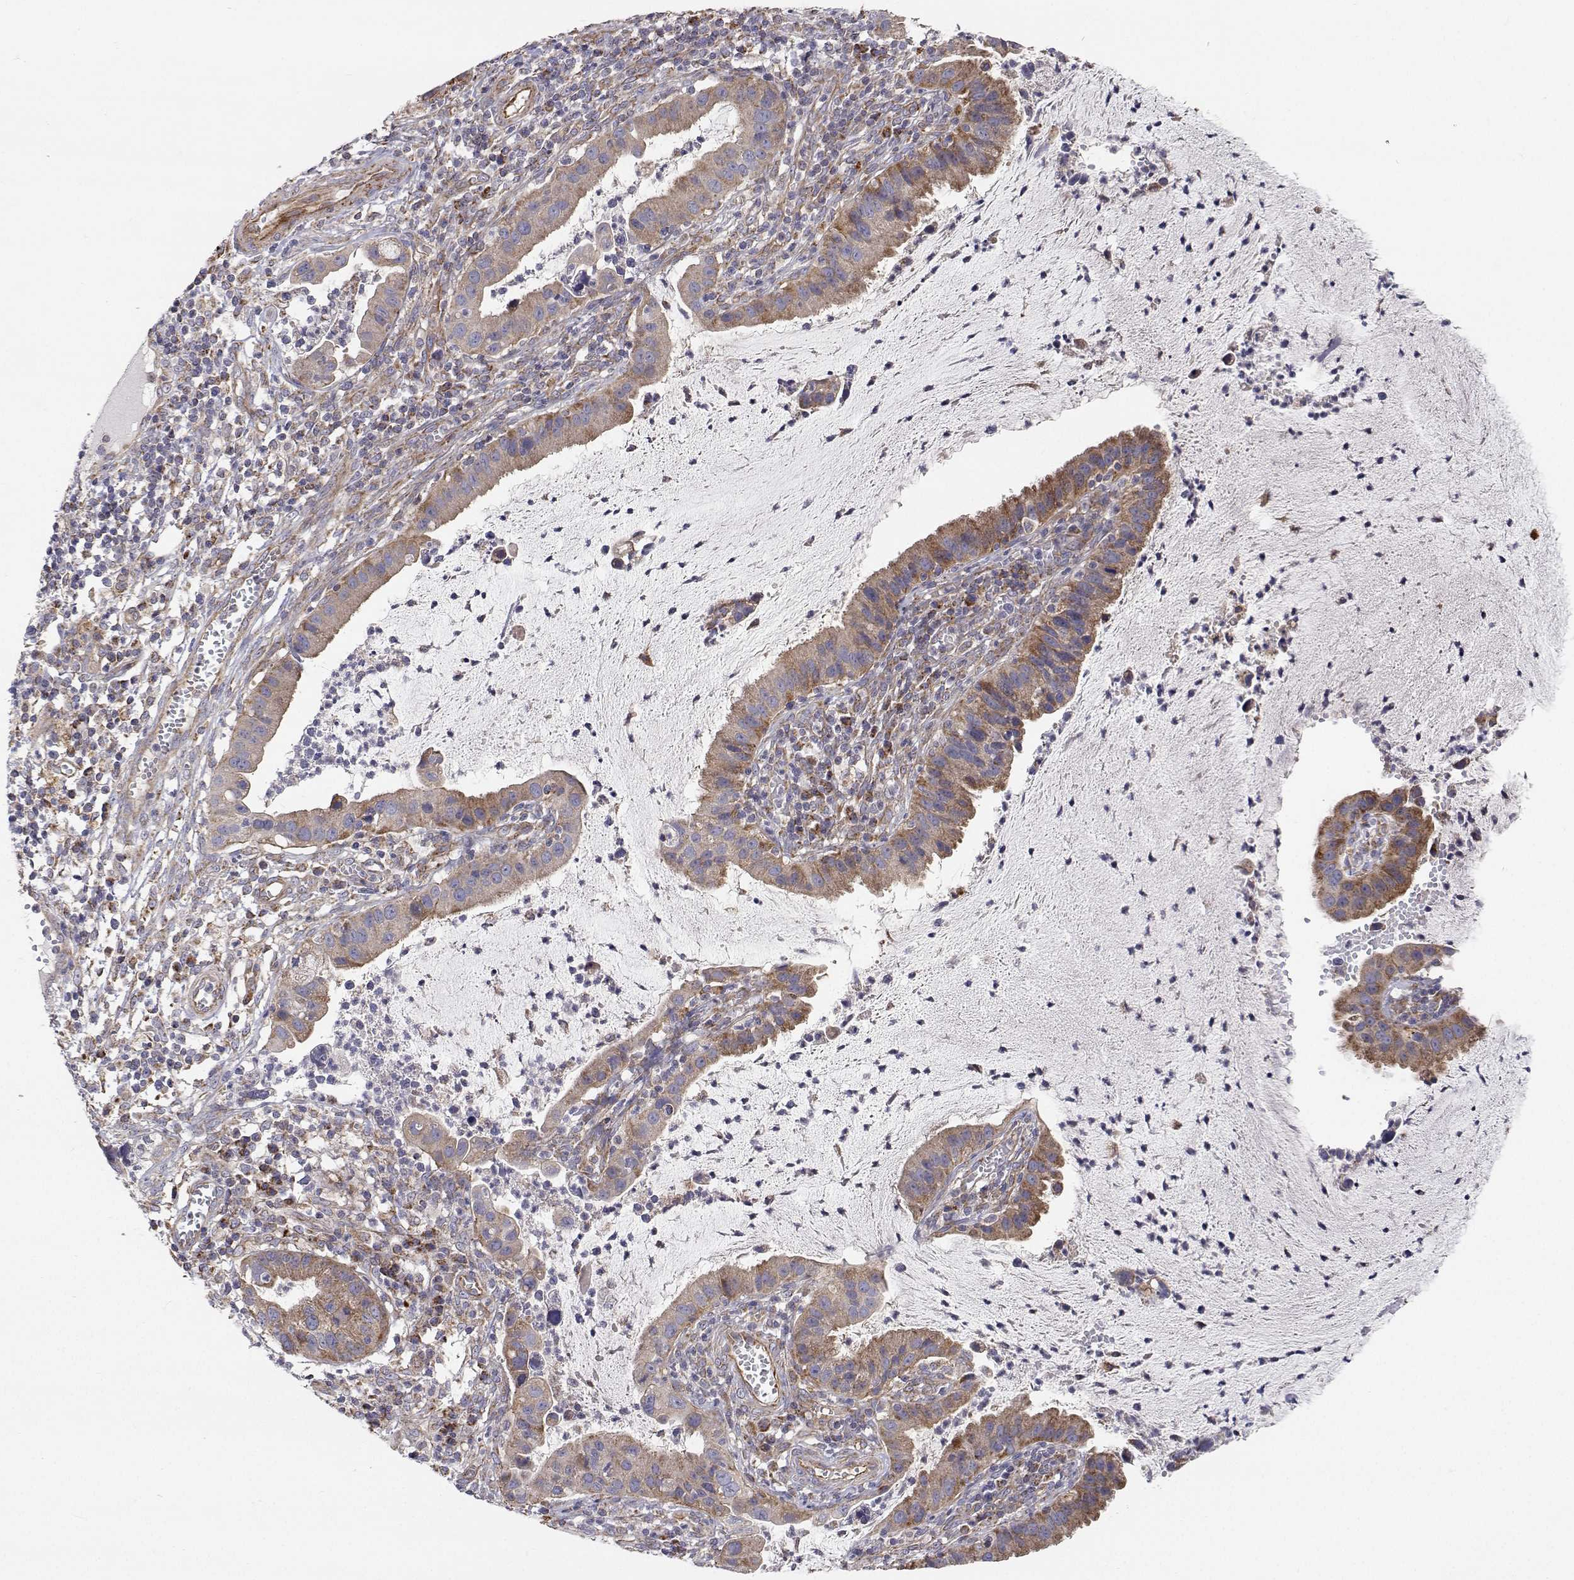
{"staining": {"intensity": "moderate", "quantity": ">75%", "location": "cytoplasmic/membranous"}, "tissue": "cervical cancer", "cell_type": "Tumor cells", "image_type": "cancer", "snomed": [{"axis": "morphology", "description": "Adenocarcinoma, NOS"}, {"axis": "topography", "description": "Cervix"}], "caption": "An image of human cervical cancer stained for a protein demonstrates moderate cytoplasmic/membranous brown staining in tumor cells.", "gene": "SPICE1", "patient": {"sex": "female", "age": 34}}